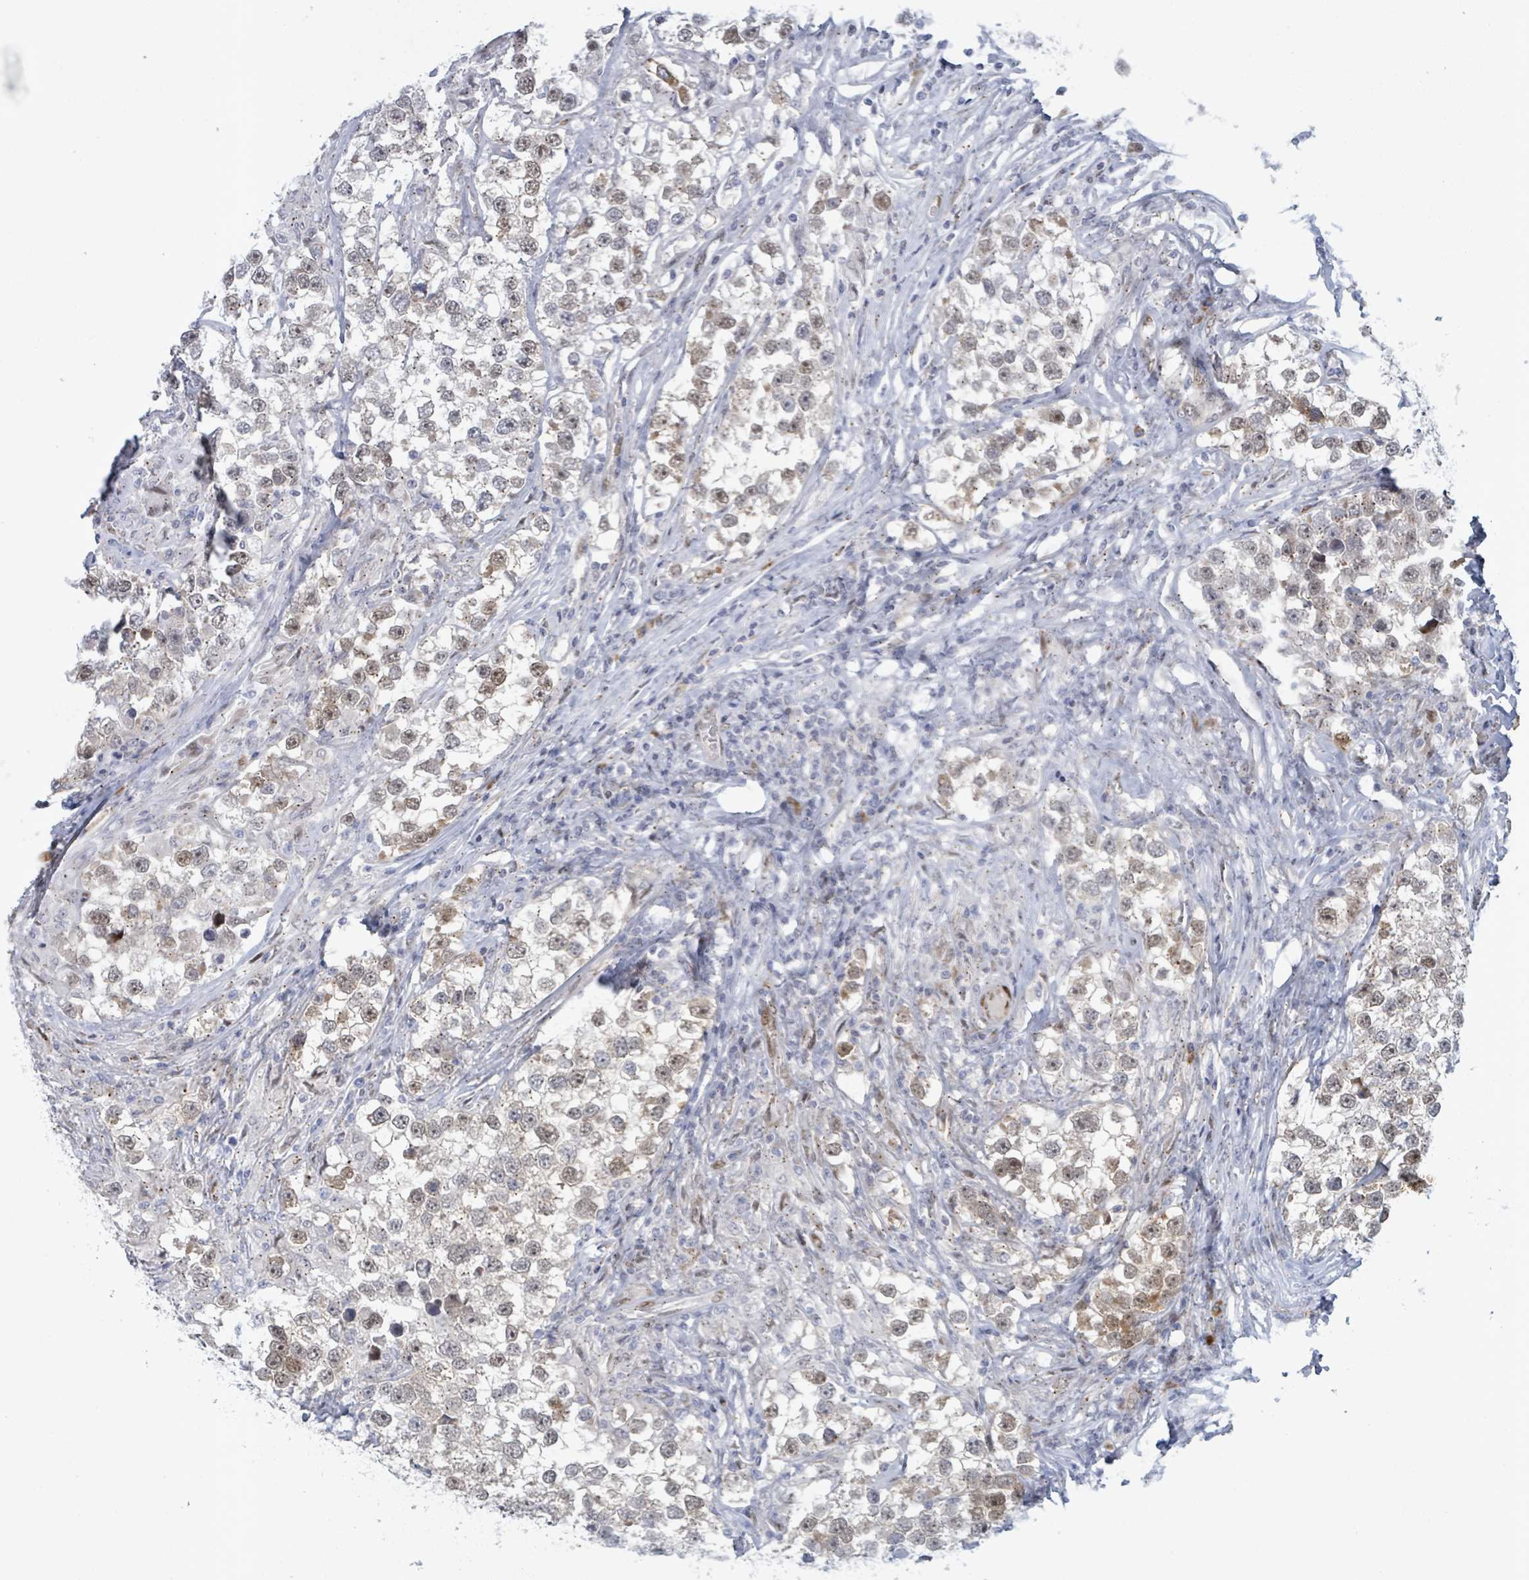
{"staining": {"intensity": "moderate", "quantity": "25%-75%", "location": "cytoplasmic/membranous,nuclear"}, "tissue": "testis cancer", "cell_type": "Tumor cells", "image_type": "cancer", "snomed": [{"axis": "morphology", "description": "Seminoma, NOS"}, {"axis": "topography", "description": "Testis"}], "caption": "Tumor cells display medium levels of moderate cytoplasmic/membranous and nuclear positivity in approximately 25%-75% of cells in testis cancer.", "gene": "TUSC1", "patient": {"sex": "male", "age": 46}}